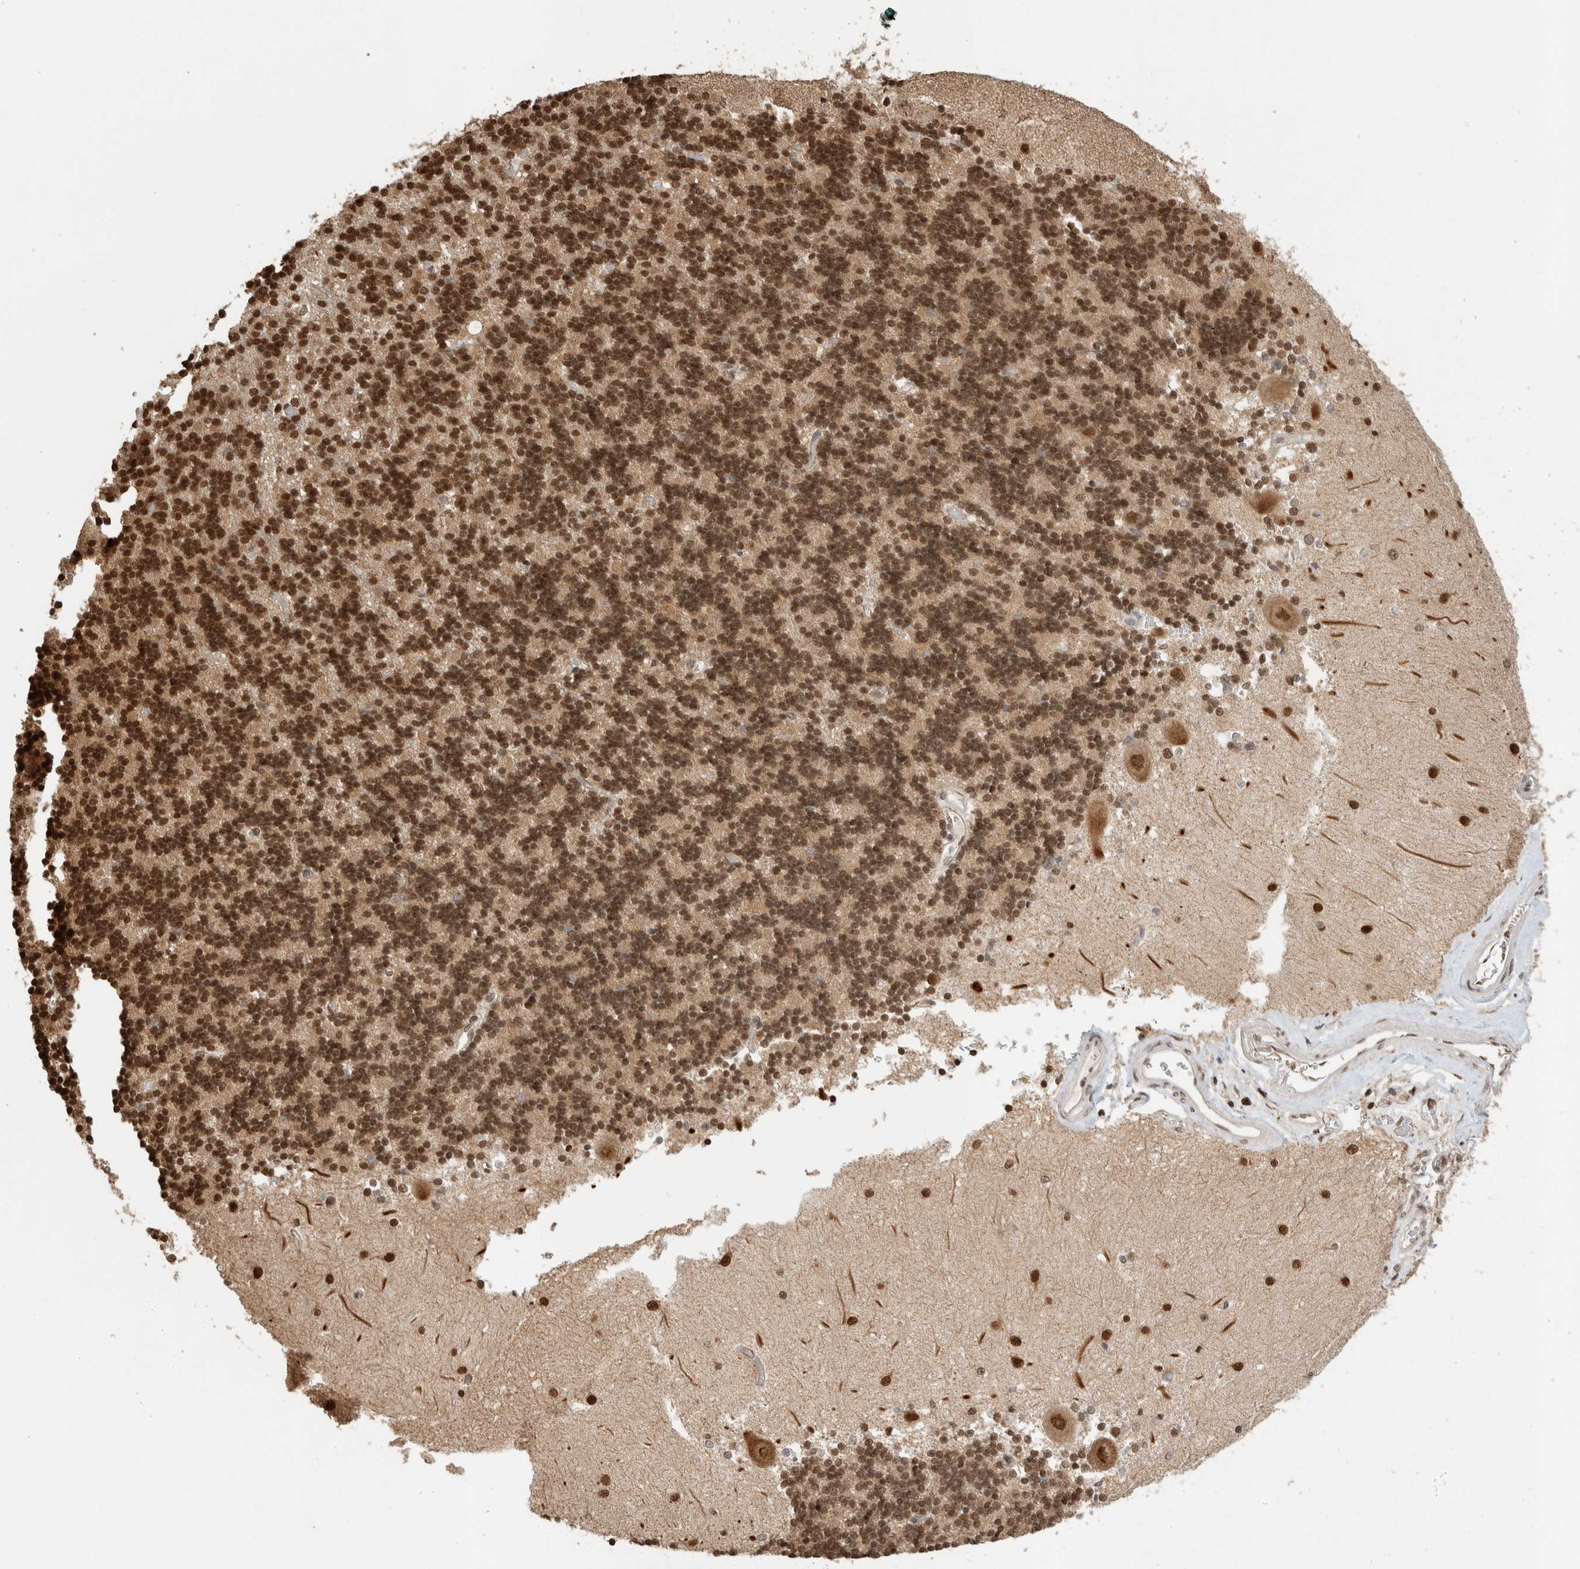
{"staining": {"intensity": "strong", "quantity": "25%-75%", "location": "nuclear"}, "tissue": "cerebellum", "cell_type": "Cells in granular layer", "image_type": "normal", "snomed": [{"axis": "morphology", "description": "Normal tissue, NOS"}, {"axis": "topography", "description": "Cerebellum"}], "caption": "This is a photomicrograph of immunohistochemistry staining of normal cerebellum, which shows strong expression in the nuclear of cells in granular layer.", "gene": "C1orf21", "patient": {"sex": "male", "age": 37}}